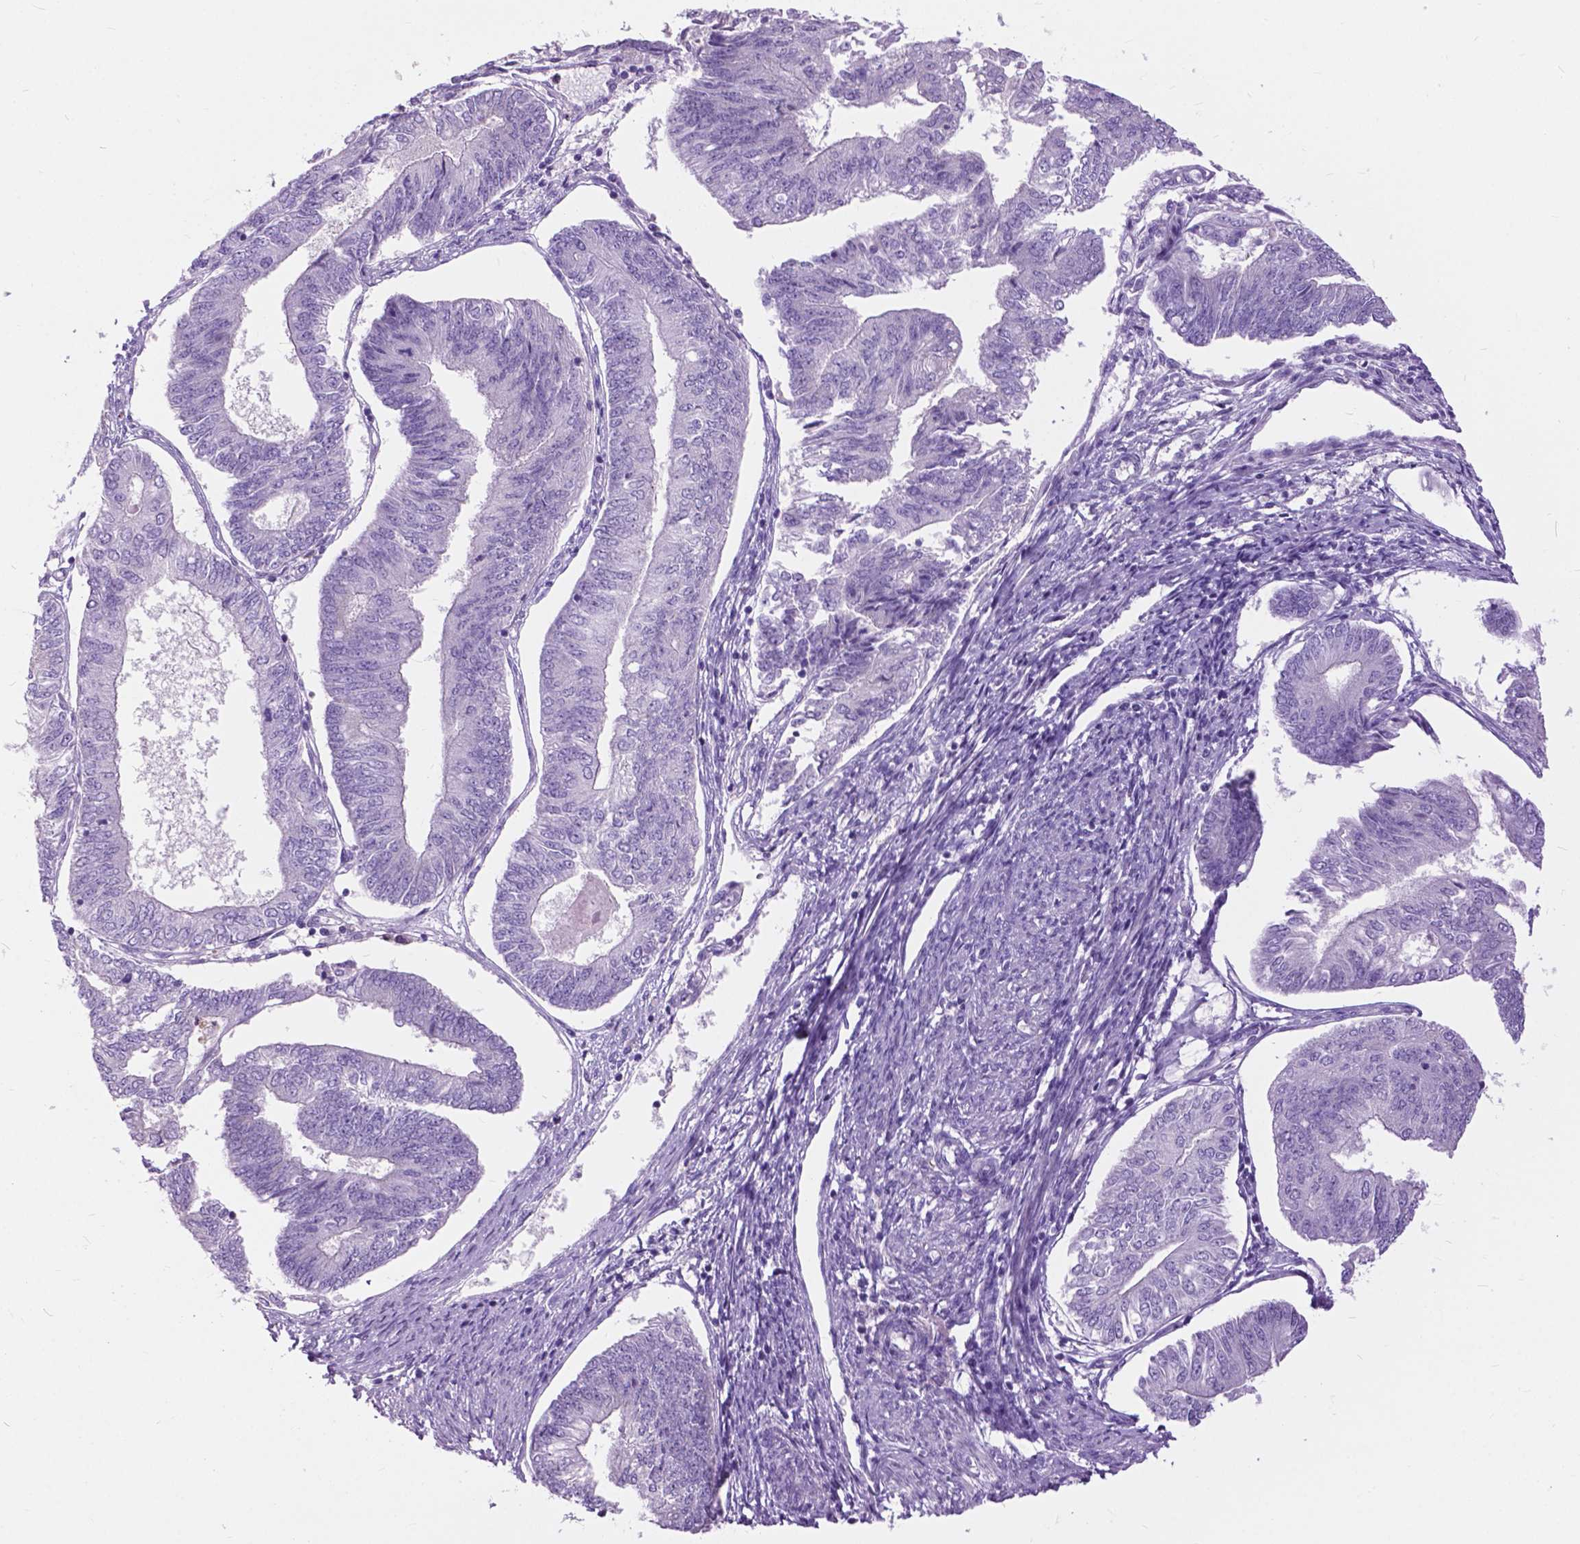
{"staining": {"intensity": "negative", "quantity": "none", "location": "none"}, "tissue": "endometrial cancer", "cell_type": "Tumor cells", "image_type": "cancer", "snomed": [{"axis": "morphology", "description": "Adenocarcinoma, NOS"}, {"axis": "topography", "description": "Endometrium"}], "caption": "Tumor cells are negative for protein expression in human adenocarcinoma (endometrial).", "gene": "PRR35", "patient": {"sex": "female", "age": 58}}